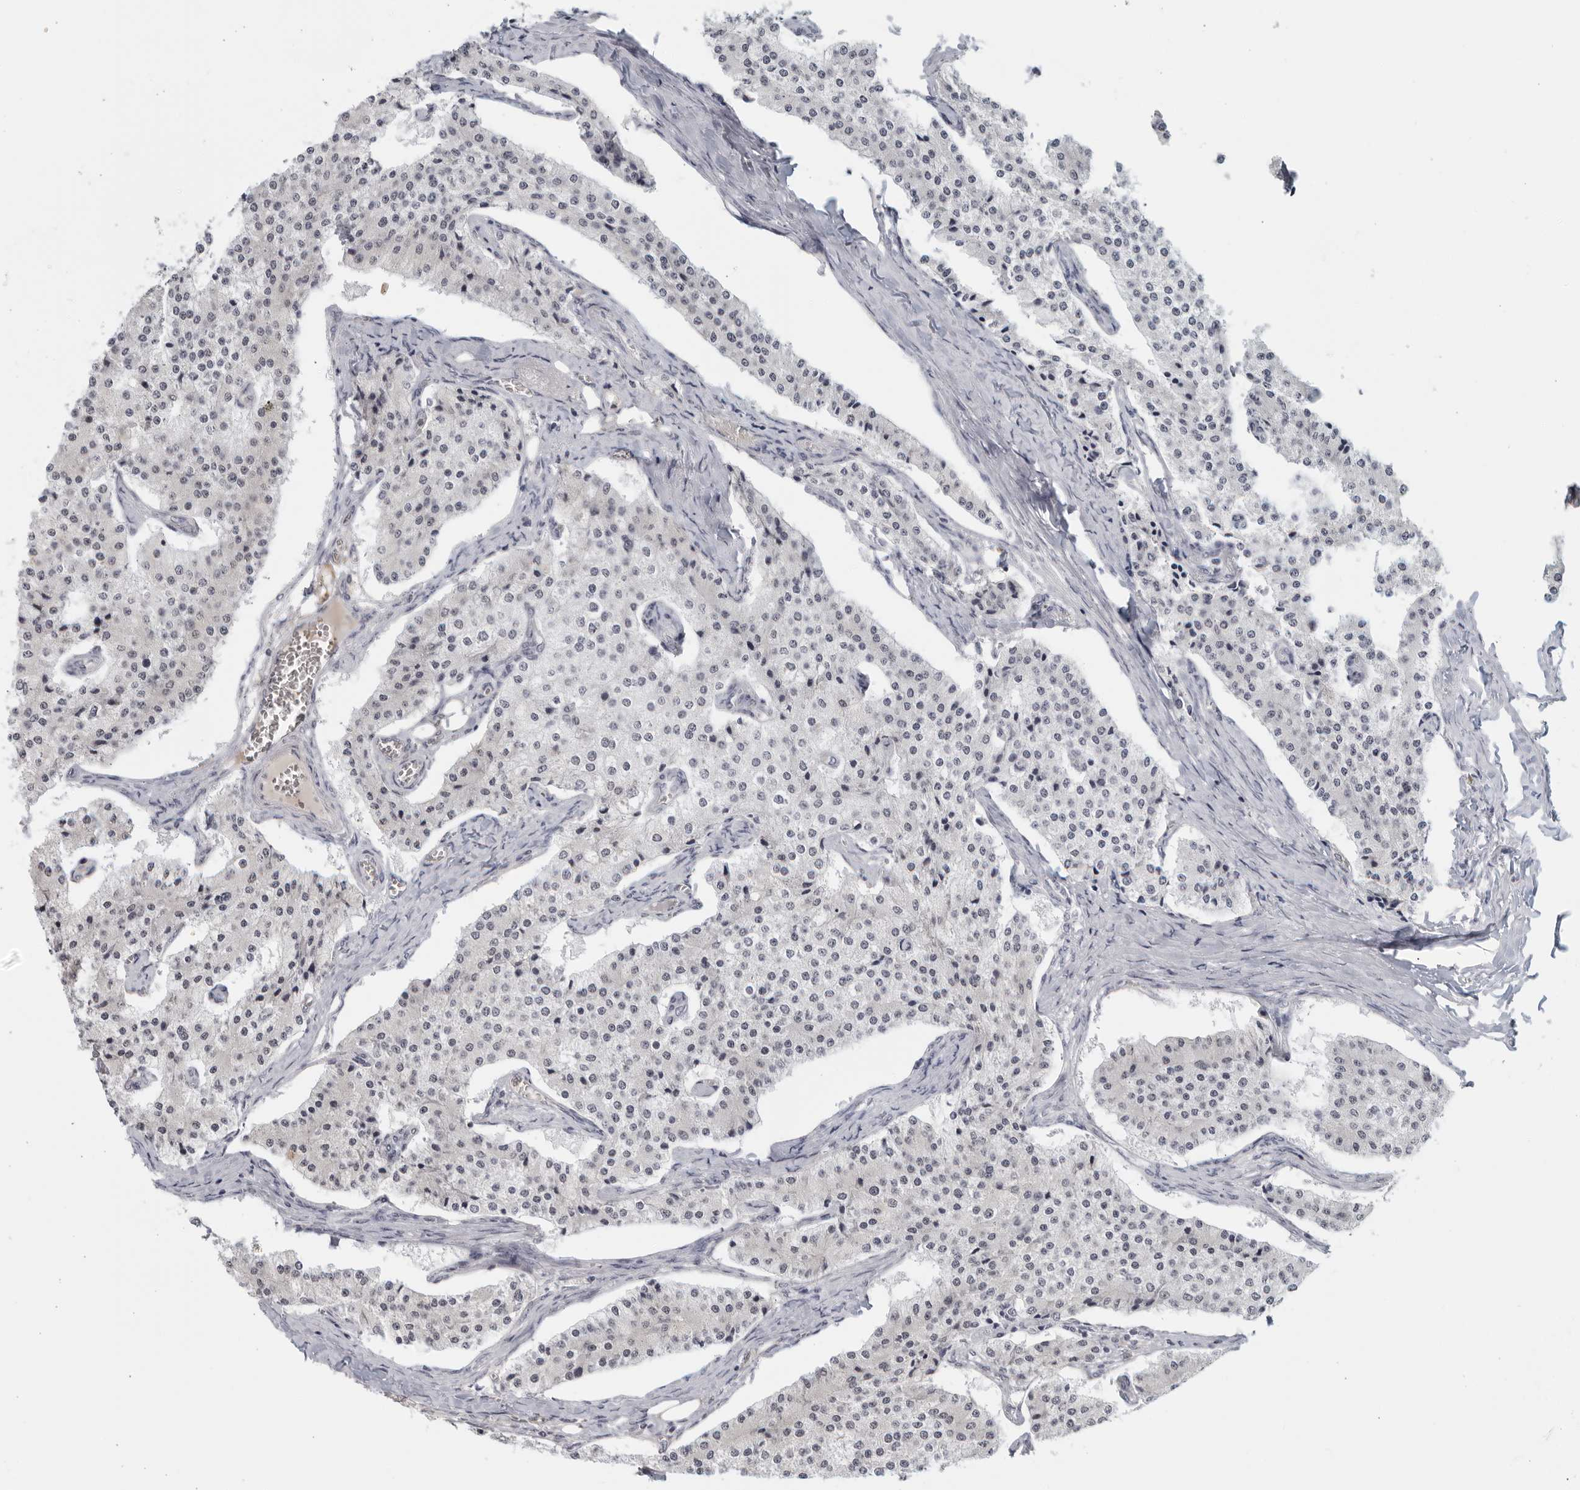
{"staining": {"intensity": "negative", "quantity": "none", "location": "none"}, "tissue": "carcinoid", "cell_type": "Tumor cells", "image_type": "cancer", "snomed": [{"axis": "morphology", "description": "Carcinoid, malignant, NOS"}, {"axis": "topography", "description": "Colon"}], "caption": "A histopathology image of human carcinoid is negative for staining in tumor cells.", "gene": "RAB11FIP3", "patient": {"sex": "female", "age": 52}}